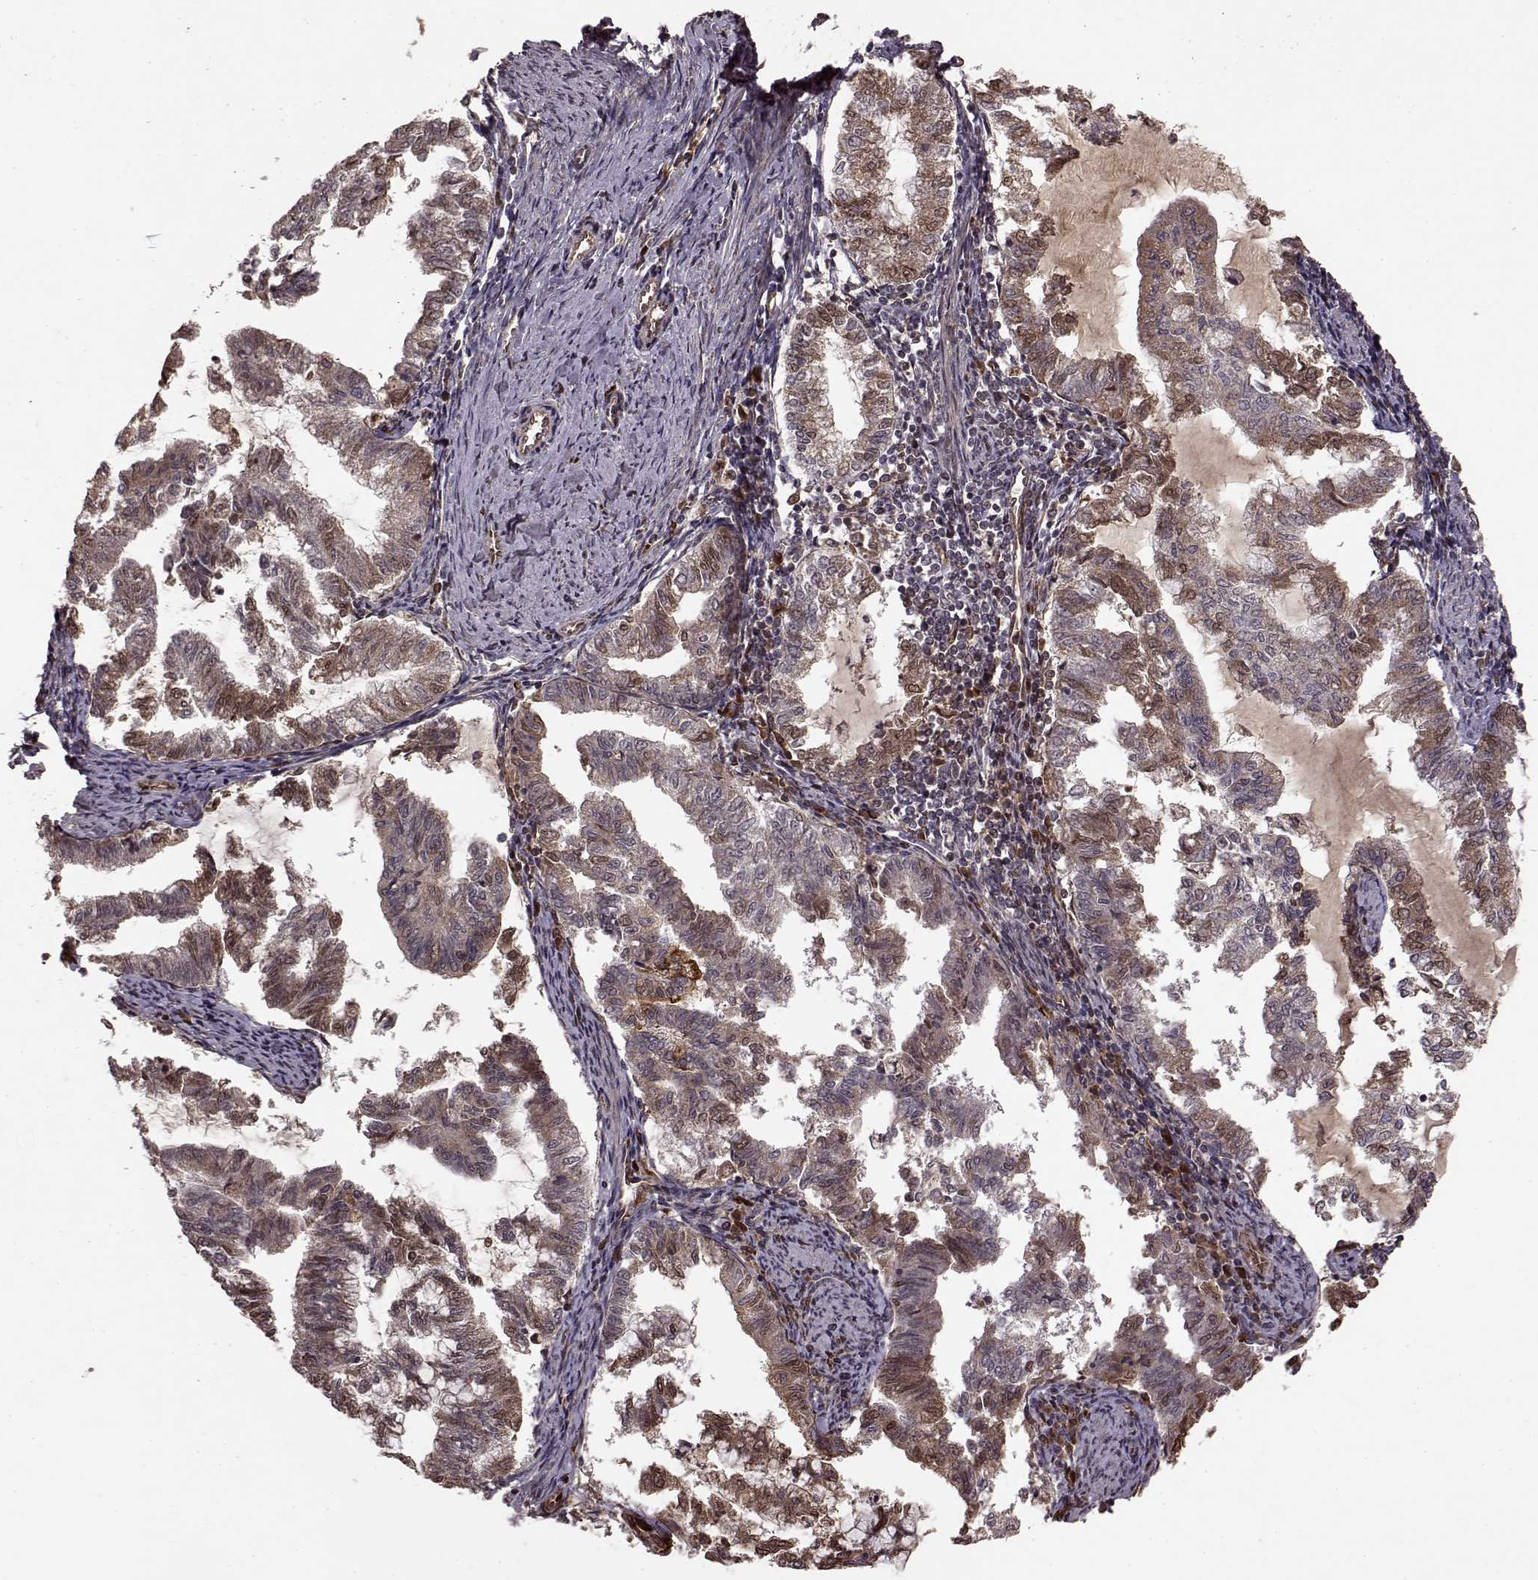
{"staining": {"intensity": "moderate", "quantity": "25%-75%", "location": "cytoplasmic/membranous"}, "tissue": "endometrial cancer", "cell_type": "Tumor cells", "image_type": "cancer", "snomed": [{"axis": "morphology", "description": "Adenocarcinoma, NOS"}, {"axis": "topography", "description": "Endometrium"}], "caption": "Endometrial cancer (adenocarcinoma) stained for a protein (brown) displays moderate cytoplasmic/membranous positive expression in about 25%-75% of tumor cells.", "gene": "FSTL1", "patient": {"sex": "female", "age": 79}}